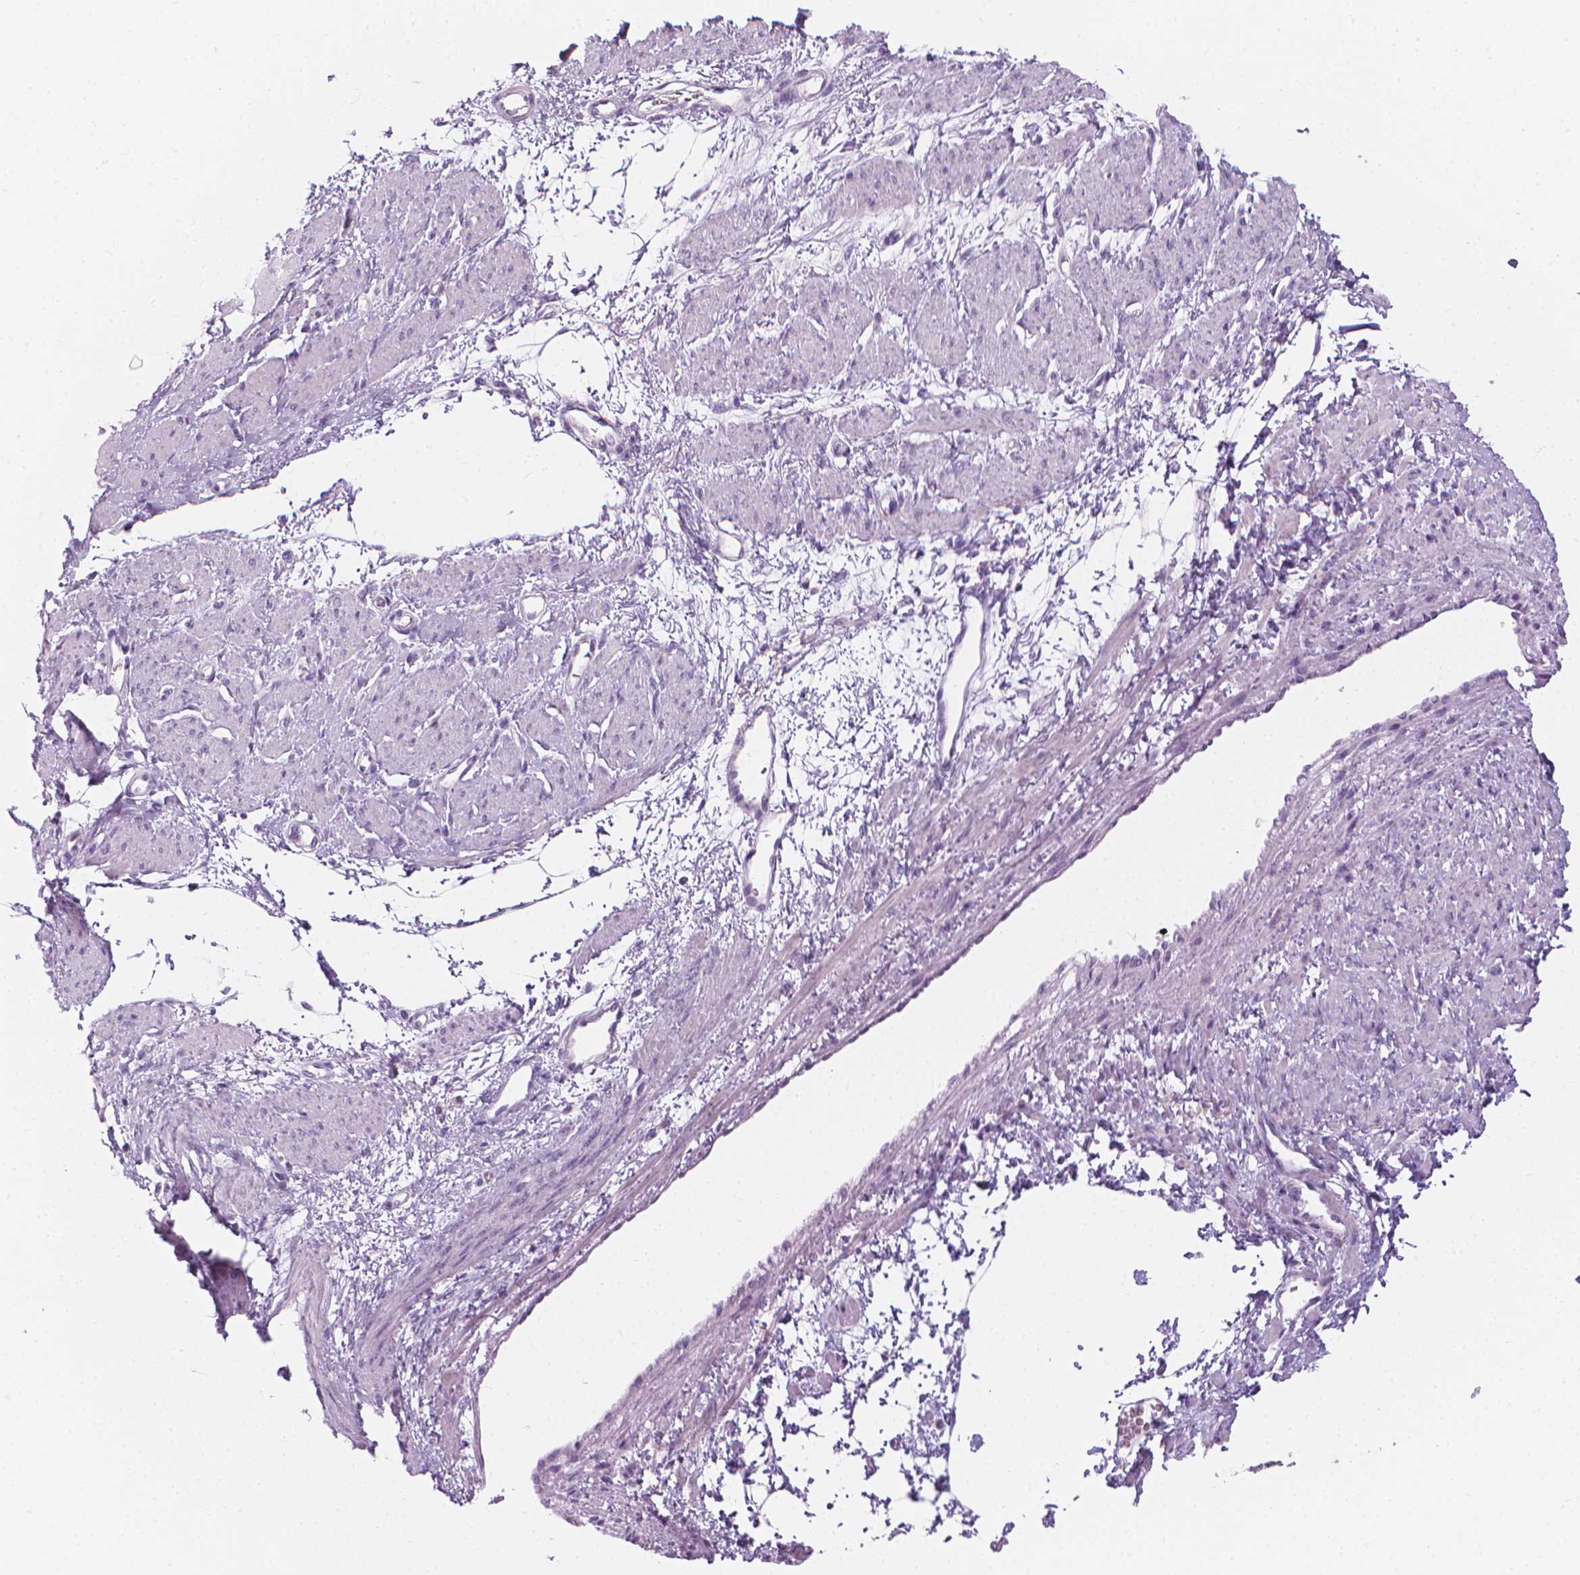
{"staining": {"intensity": "negative", "quantity": "none", "location": "none"}, "tissue": "smooth muscle", "cell_type": "Smooth muscle cells", "image_type": "normal", "snomed": [{"axis": "morphology", "description": "Normal tissue, NOS"}, {"axis": "topography", "description": "Smooth muscle"}, {"axis": "topography", "description": "Uterus"}], "caption": "The immunohistochemistry micrograph has no significant staining in smooth muscle cells of smooth muscle.", "gene": "DCAF8L1", "patient": {"sex": "female", "age": 39}}